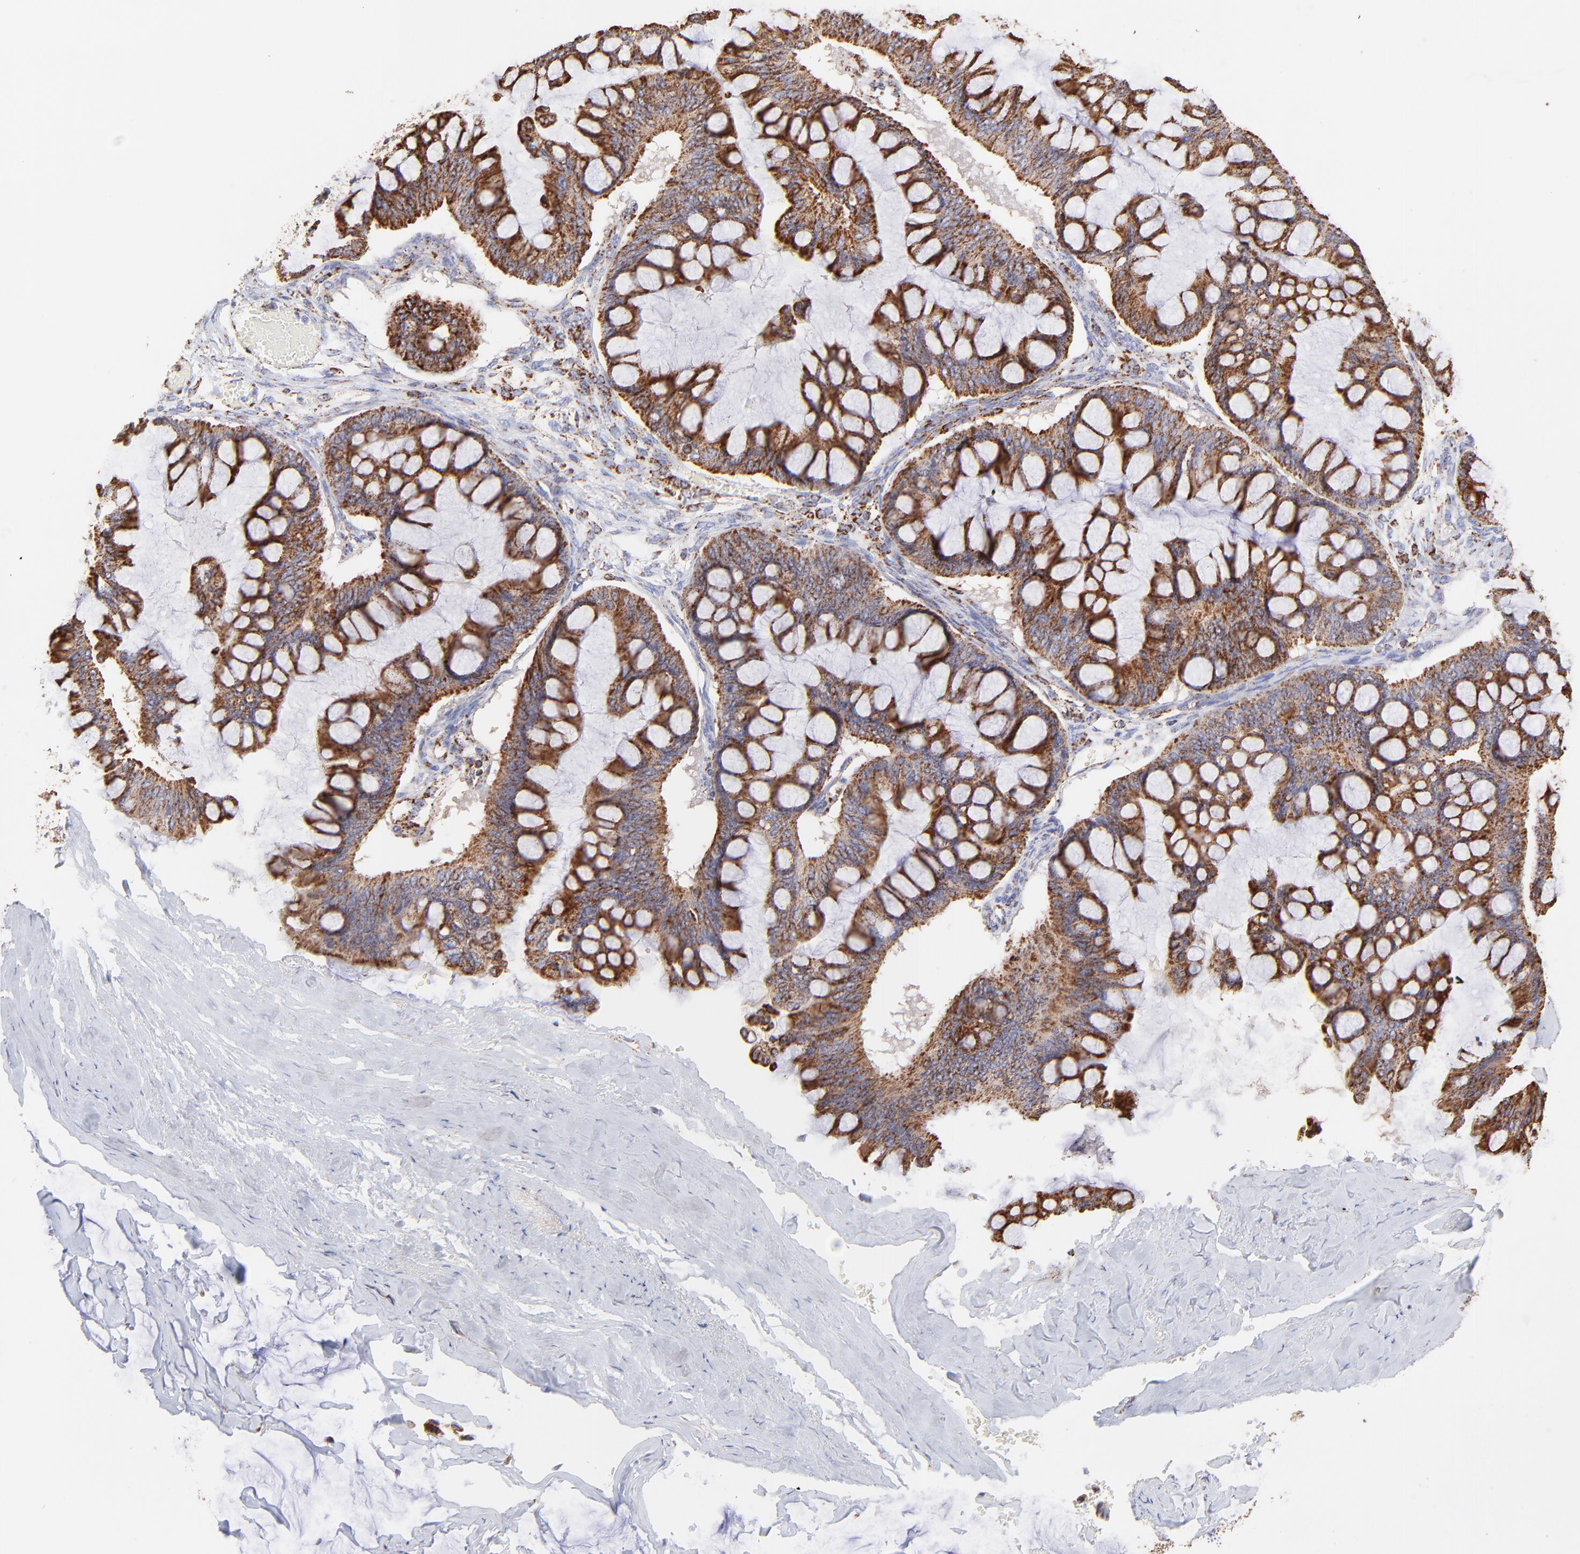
{"staining": {"intensity": "moderate", "quantity": ">75%", "location": "cytoplasmic/membranous"}, "tissue": "ovarian cancer", "cell_type": "Tumor cells", "image_type": "cancer", "snomed": [{"axis": "morphology", "description": "Cystadenocarcinoma, mucinous, NOS"}, {"axis": "topography", "description": "Ovary"}], "caption": "Brown immunohistochemical staining in human ovarian mucinous cystadenocarcinoma displays moderate cytoplasmic/membranous positivity in approximately >75% of tumor cells.", "gene": "ECH1", "patient": {"sex": "female", "age": 73}}